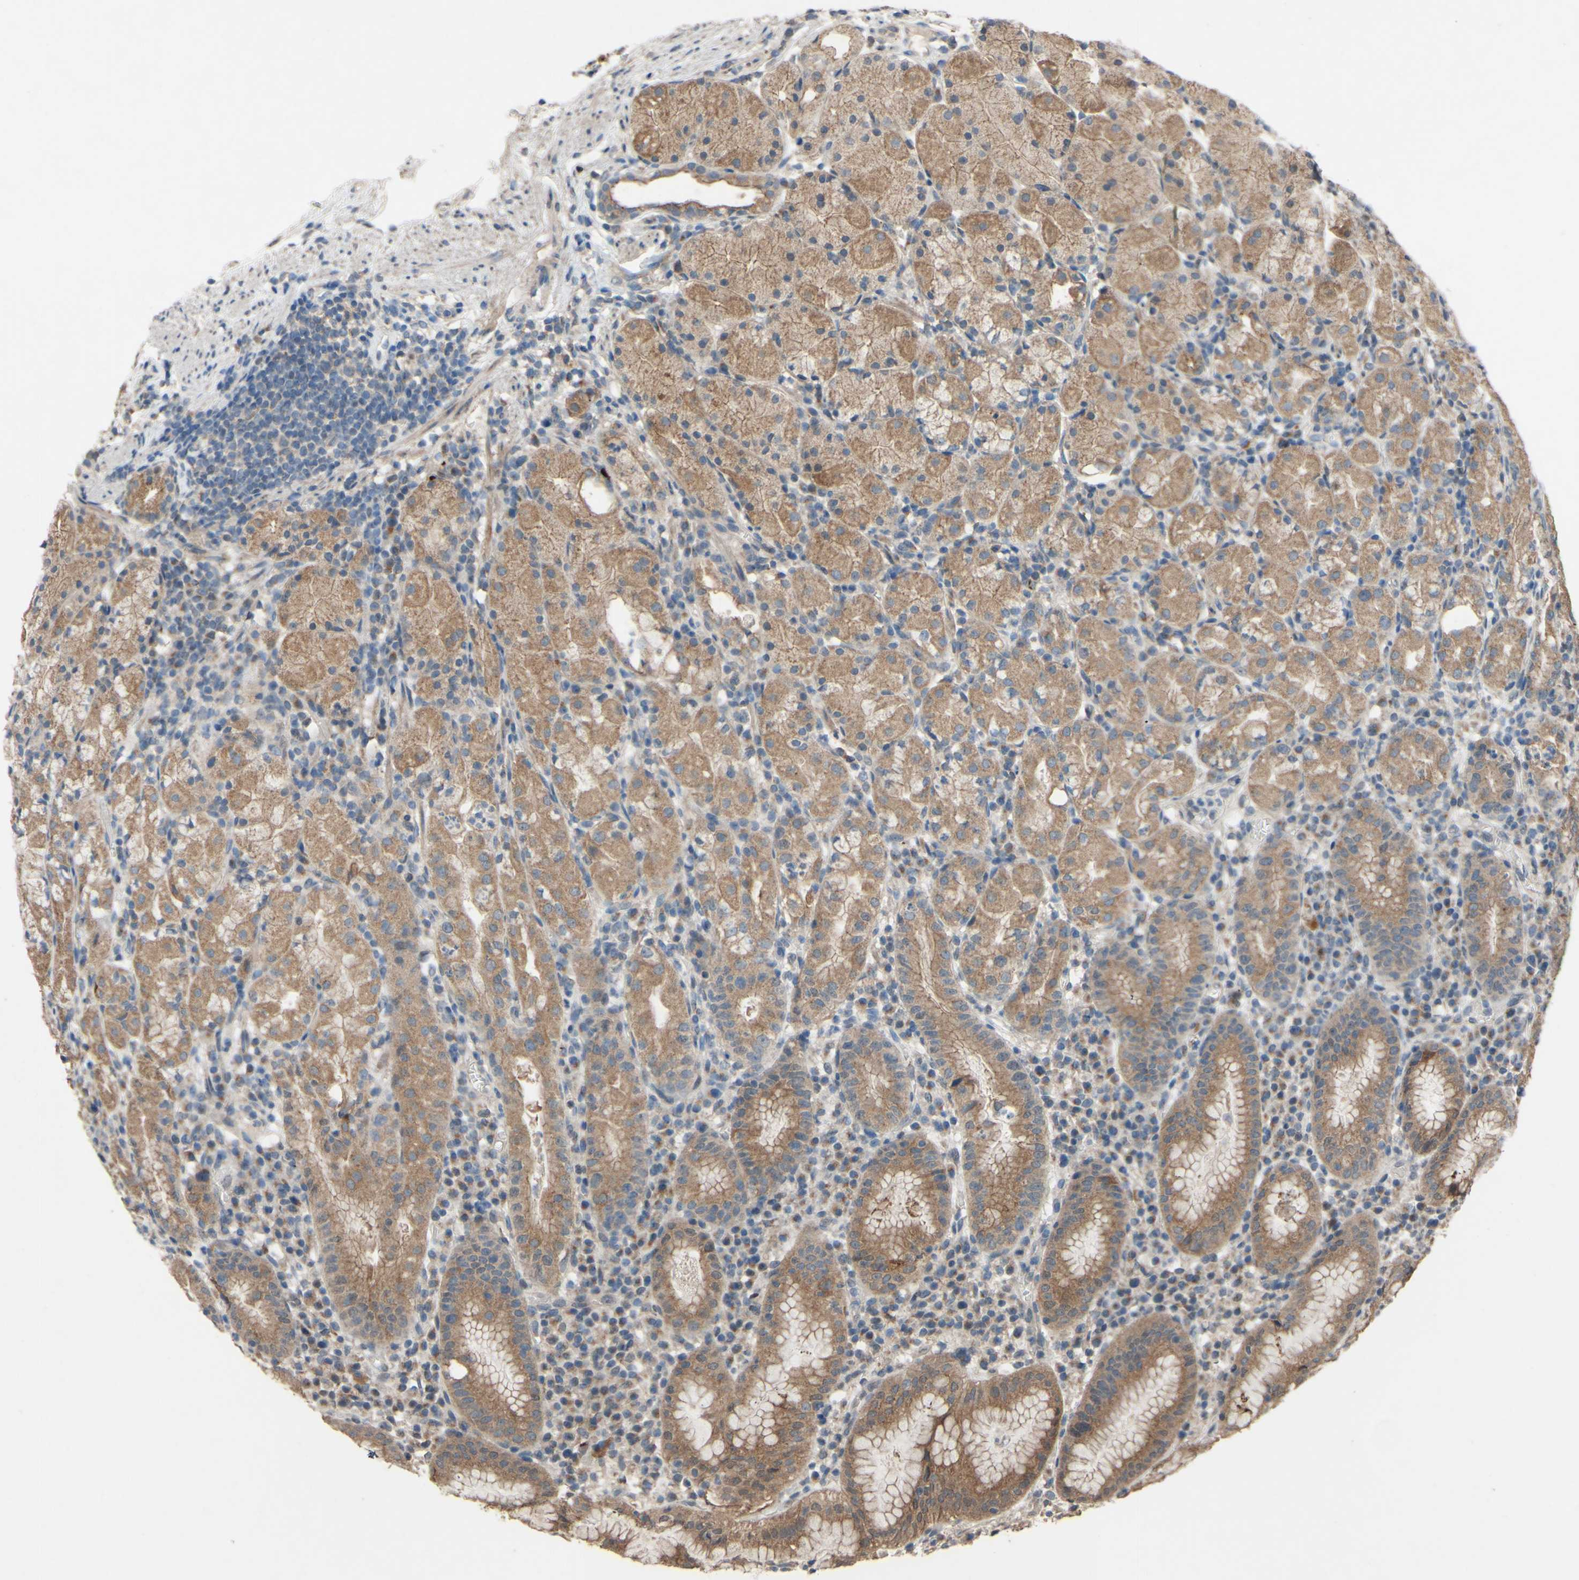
{"staining": {"intensity": "moderate", "quantity": ">75%", "location": "cytoplasmic/membranous"}, "tissue": "stomach", "cell_type": "Glandular cells", "image_type": "normal", "snomed": [{"axis": "morphology", "description": "Normal tissue, NOS"}, {"axis": "topography", "description": "Stomach"}, {"axis": "topography", "description": "Stomach, lower"}], "caption": "A histopathology image of human stomach stained for a protein displays moderate cytoplasmic/membranous brown staining in glandular cells. The staining is performed using DAB (3,3'-diaminobenzidine) brown chromogen to label protein expression. The nuclei are counter-stained blue using hematoxylin.", "gene": "CDCP1", "patient": {"sex": "female", "age": 75}}